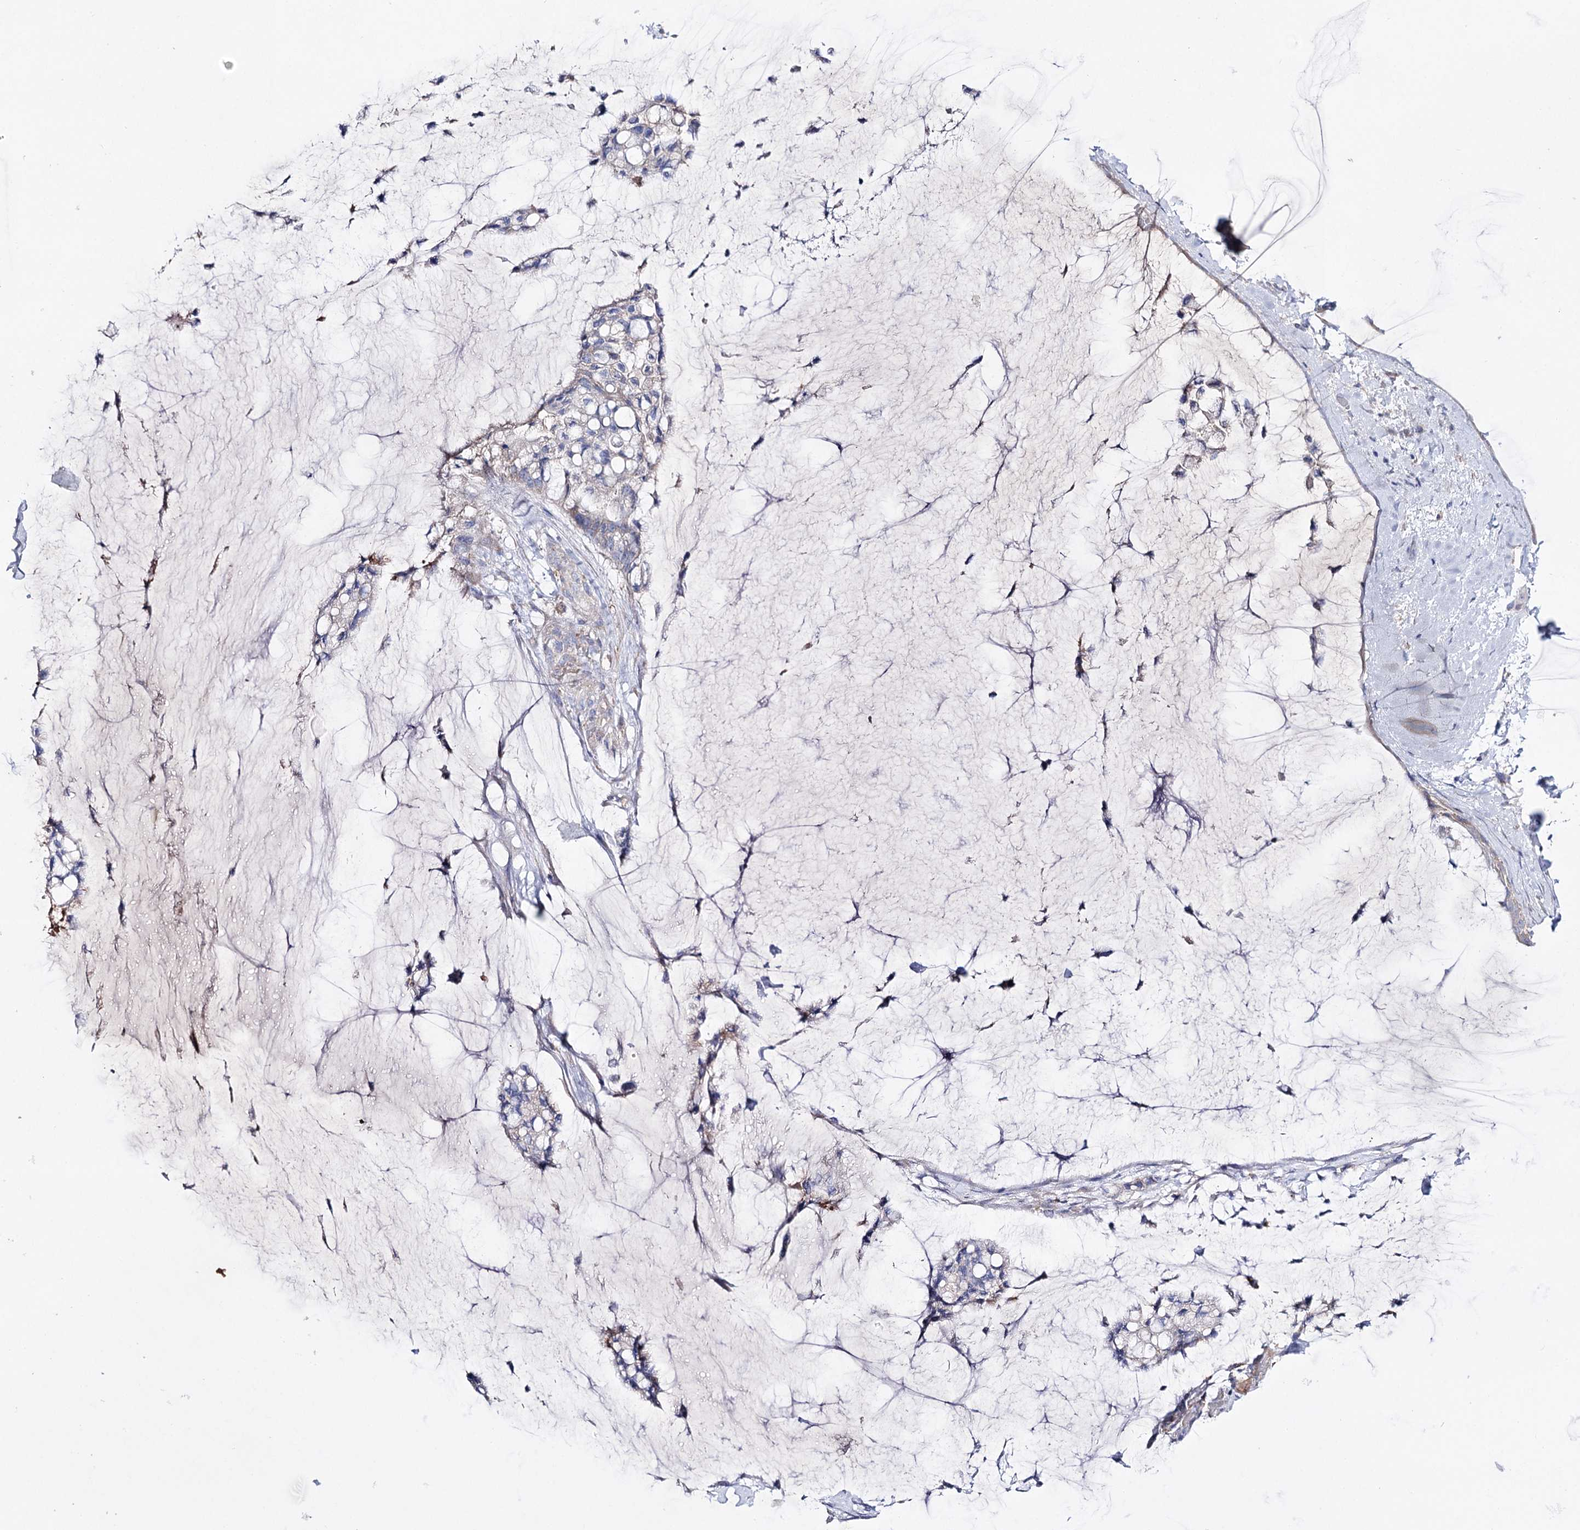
{"staining": {"intensity": "negative", "quantity": "none", "location": "none"}, "tissue": "ovarian cancer", "cell_type": "Tumor cells", "image_type": "cancer", "snomed": [{"axis": "morphology", "description": "Cystadenocarcinoma, mucinous, NOS"}, {"axis": "topography", "description": "Ovary"}], "caption": "DAB (3,3'-diaminobenzidine) immunohistochemical staining of human ovarian cancer (mucinous cystadenocarcinoma) exhibits no significant positivity in tumor cells.", "gene": "NAGLU", "patient": {"sex": "female", "age": 39}}